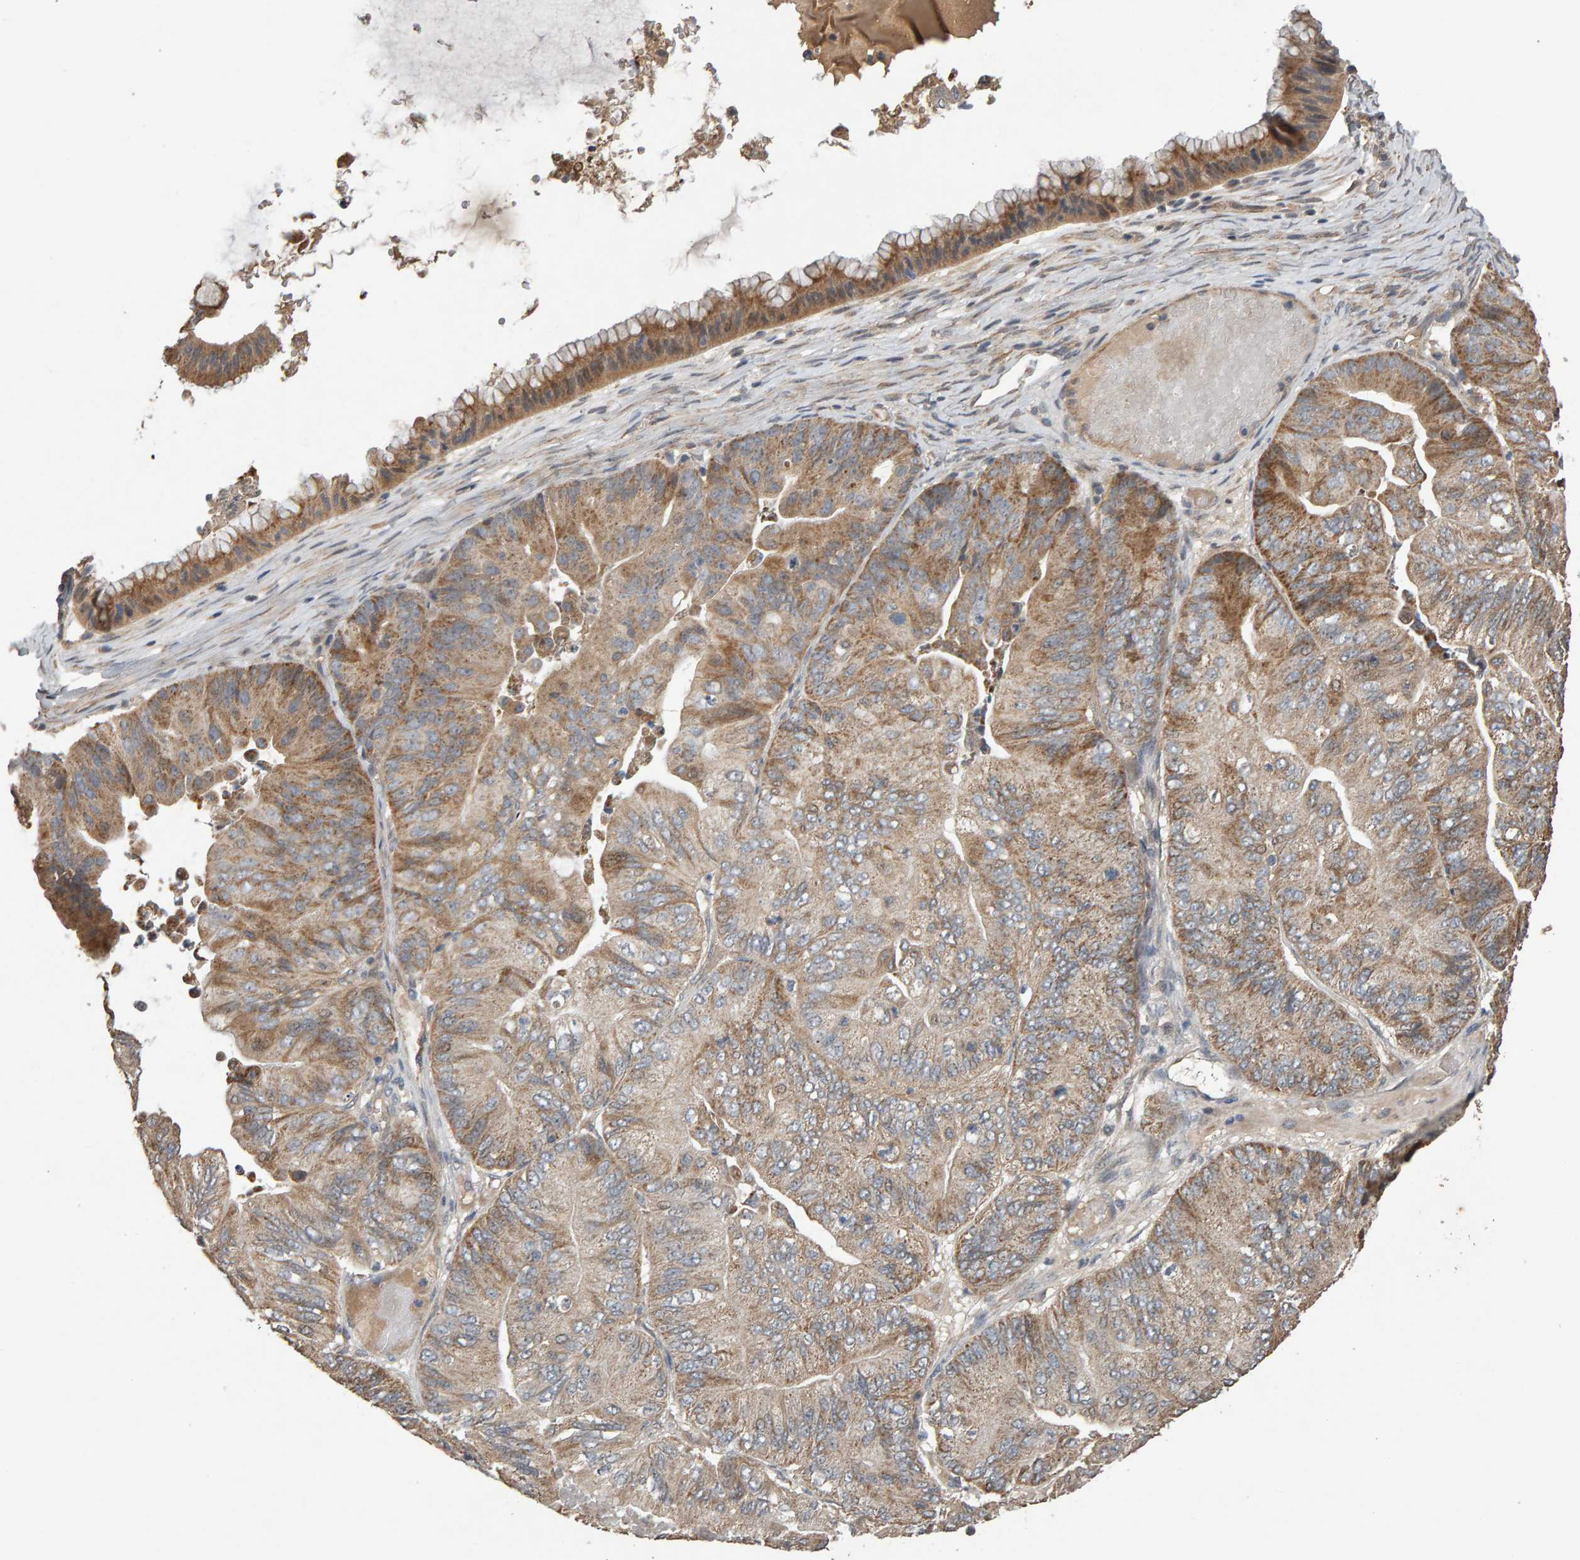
{"staining": {"intensity": "moderate", "quantity": "25%-75%", "location": "cytoplasmic/membranous"}, "tissue": "ovarian cancer", "cell_type": "Tumor cells", "image_type": "cancer", "snomed": [{"axis": "morphology", "description": "Cystadenocarcinoma, mucinous, NOS"}, {"axis": "topography", "description": "Ovary"}], "caption": "High-power microscopy captured an immunohistochemistry (IHC) micrograph of ovarian cancer, revealing moderate cytoplasmic/membranous positivity in about 25%-75% of tumor cells.", "gene": "COASY", "patient": {"sex": "female", "age": 61}}